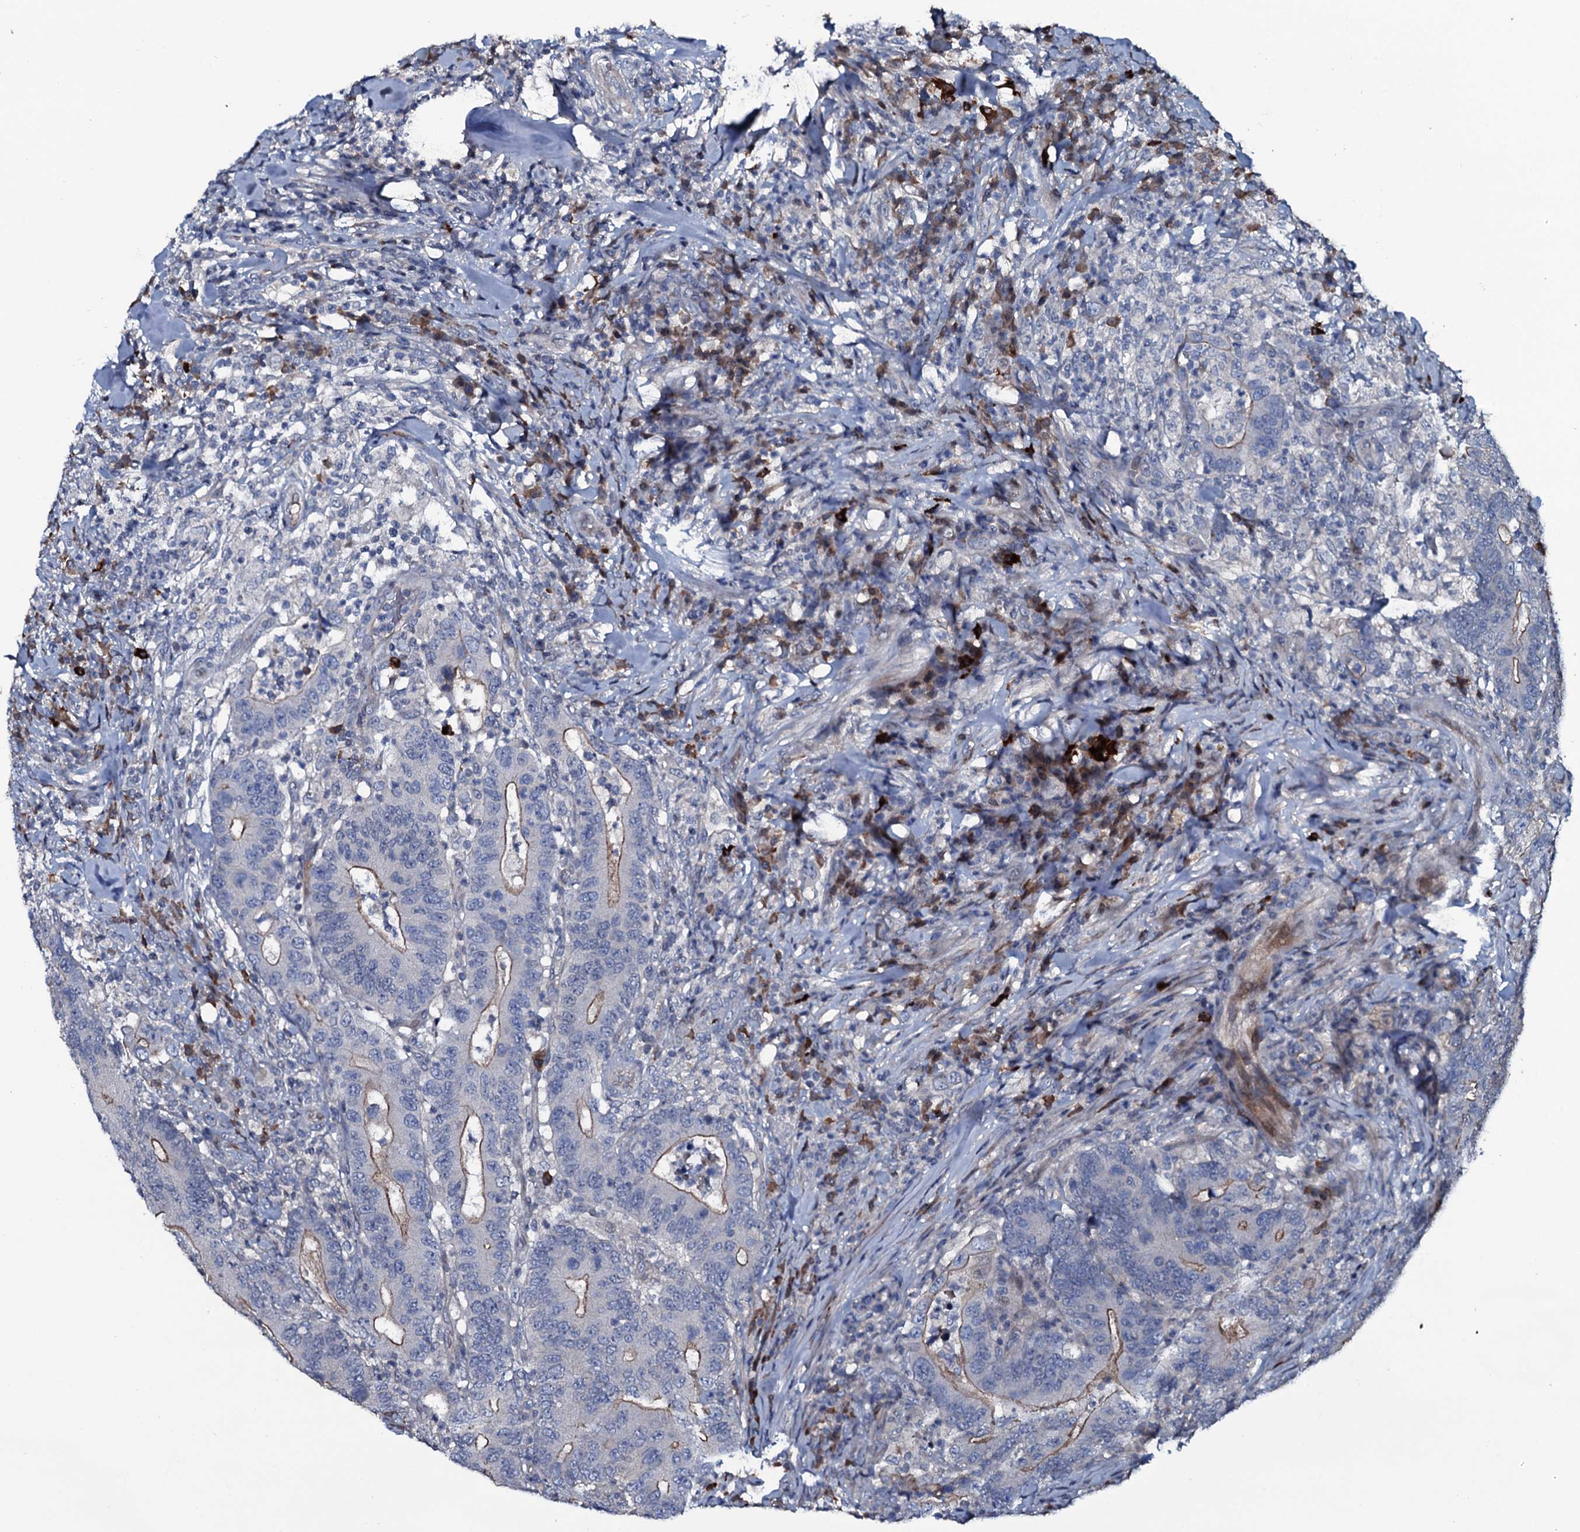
{"staining": {"intensity": "weak", "quantity": "25%-75%", "location": "cytoplasmic/membranous"}, "tissue": "colorectal cancer", "cell_type": "Tumor cells", "image_type": "cancer", "snomed": [{"axis": "morphology", "description": "Adenocarcinoma, NOS"}, {"axis": "topography", "description": "Colon"}], "caption": "IHC (DAB) staining of colorectal cancer (adenocarcinoma) exhibits weak cytoplasmic/membranous protein positivity in approximately 25%-75% of tumor cells.", "gene": "LYG2", "patient": {"sex": "female", "age": 66}}